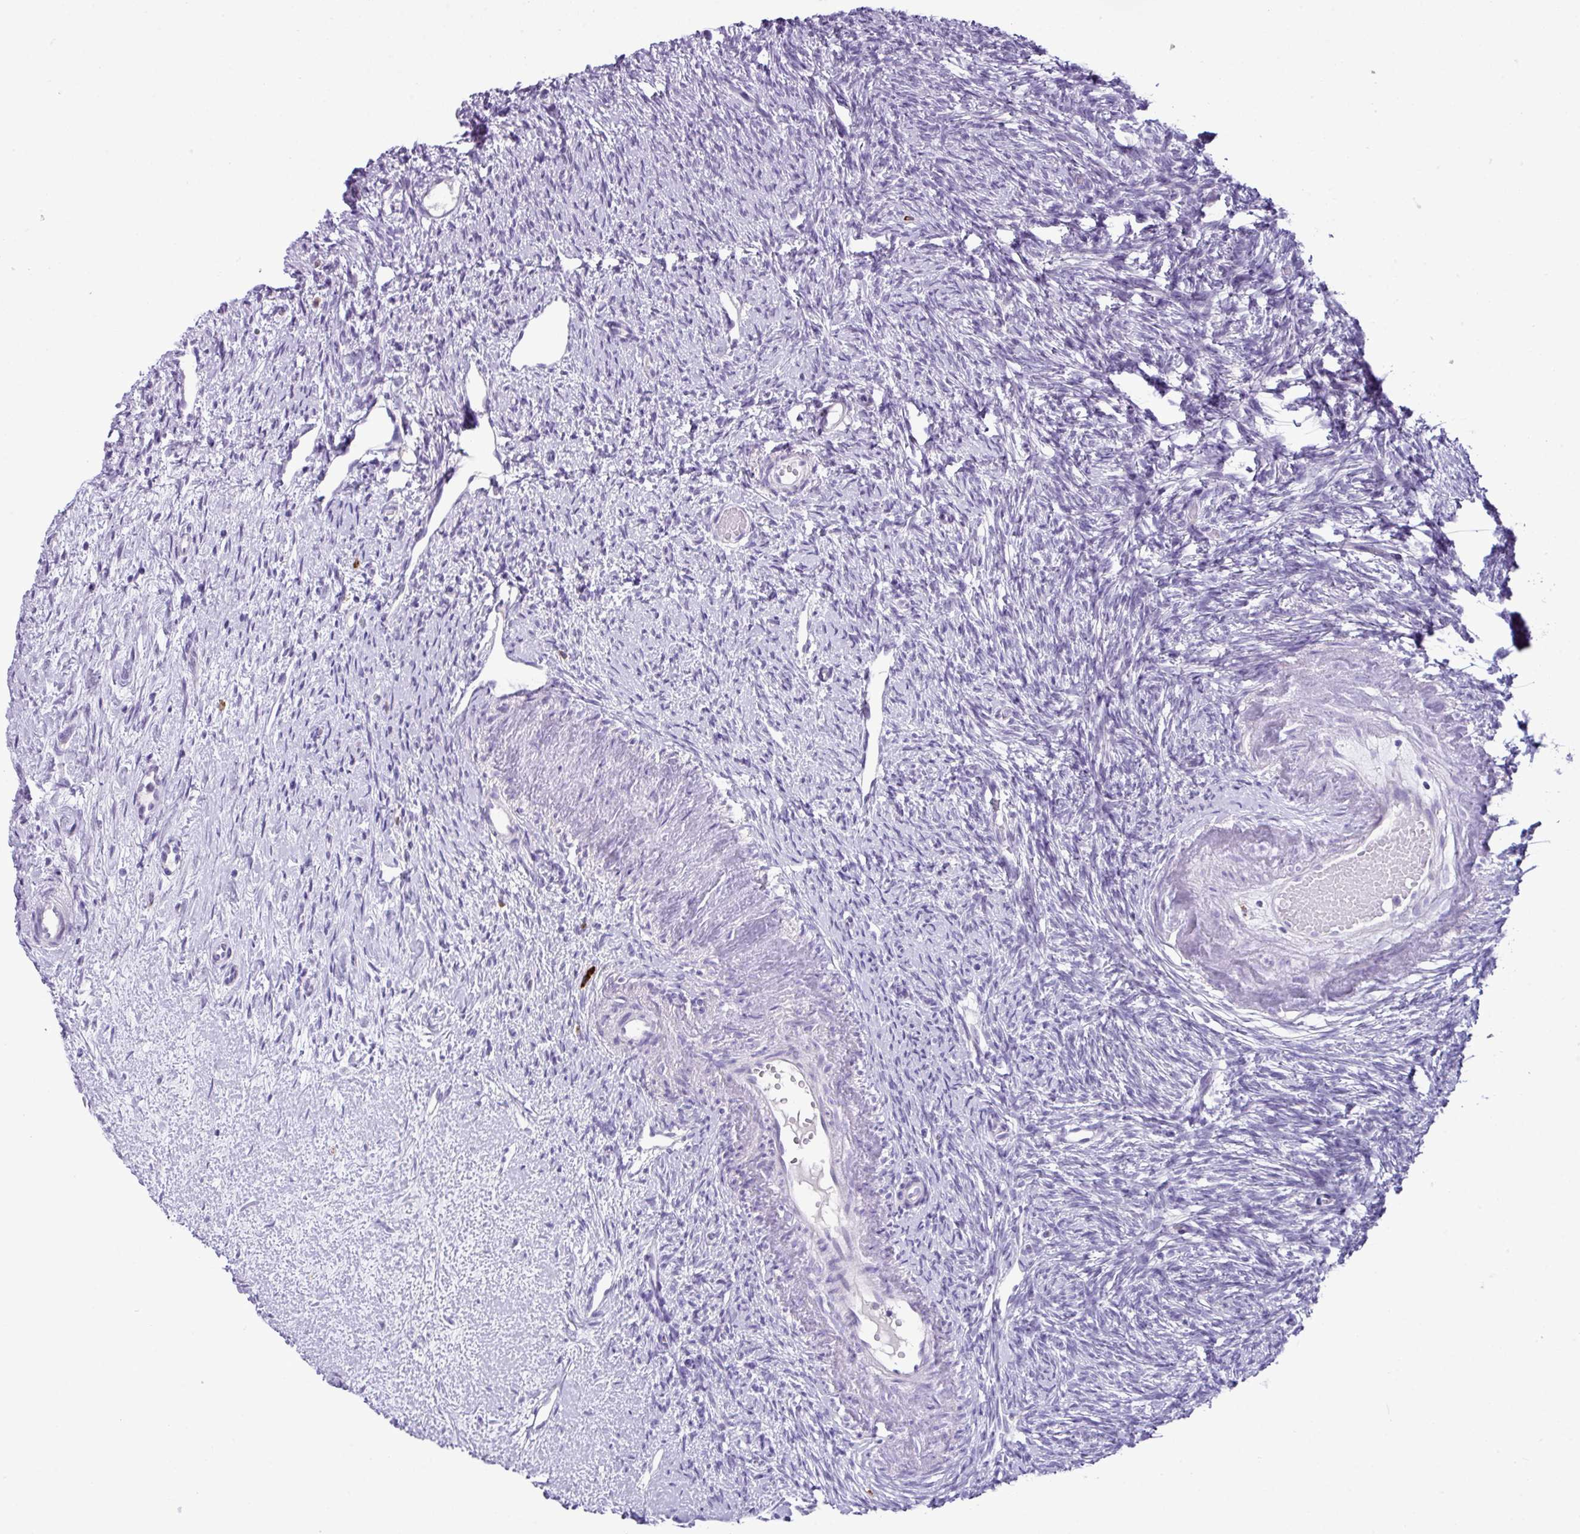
{"staining": {"intensity": "strong", "quantity": ">75%", "location": "cytoplasmic/membranous"}, "tissue": "ovary", "cell_type": "Follicle cells", "image_type": "normal", "snomed": [{"axis": "morphology", "description": "Normal tissue, NOS"}, {"axis": "topography", "description": "Ovary"}], "caption": "The histopathology image exhibits staining of unremarkable ovary, revealing strong cytoplasmic/membranous protein positivity (brown color) within follicle cells. (DAB (3,3'-diaminobenzidine) = brown stain, brightfield microscopy at high magnification).", "gene": "RGS21", "patient": {"sex": "female", "age": 51}}